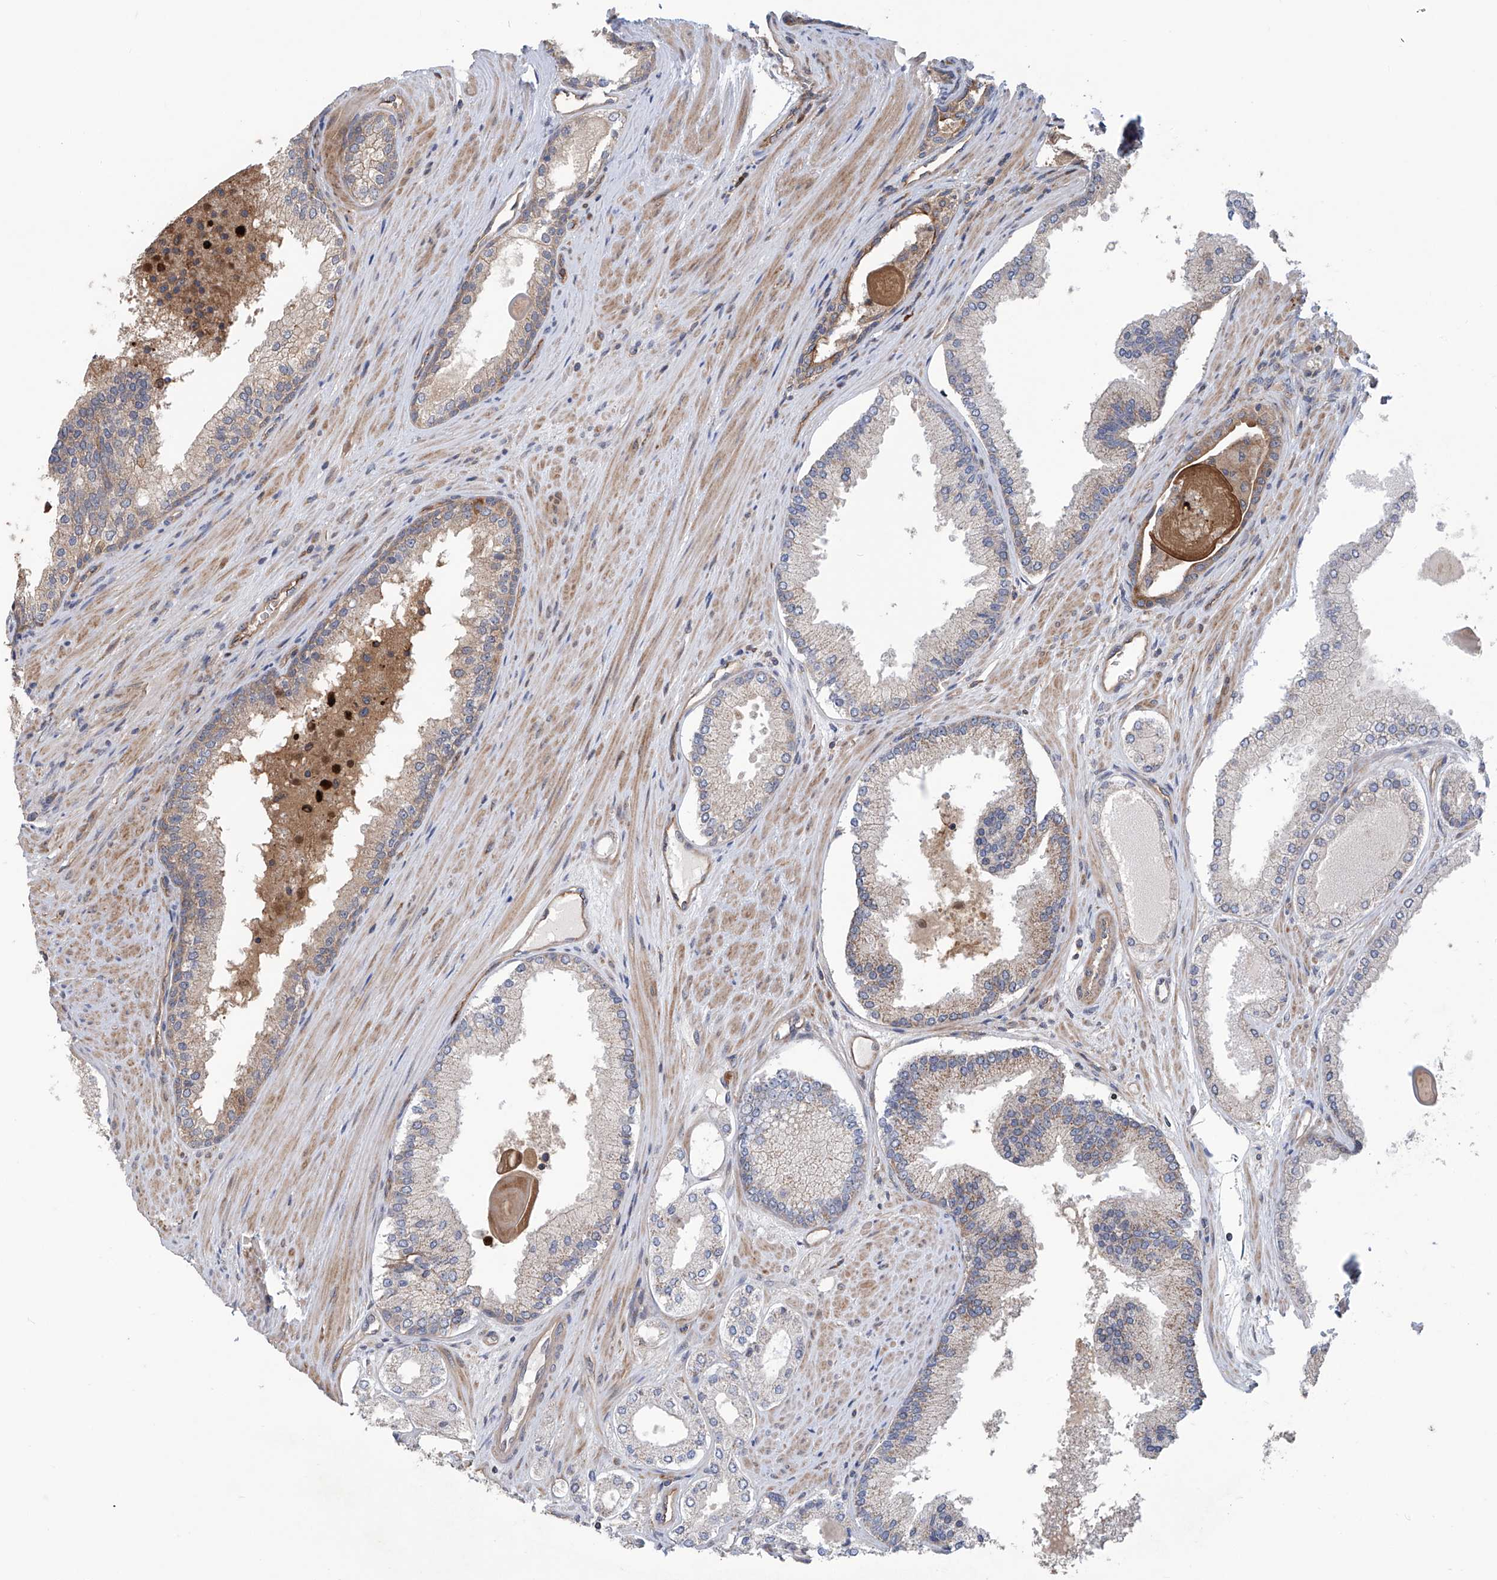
{"staining": {"intensity": "negative", "quantity": "none", "location": "none"}, "tissue": "prostate cancer", "cell_type": "Tumor cells", "image_type": "cancer", "snomed": [{"axis": "morphology", "description": "Adenocarcinoma, High grade"}, {"axis": "topography", "description": "Prostate"}], "caption": "This is an immunohistochemistry (IHC) histopathology image of prostate cancer (adenocarcinoma (high-grade)). There is no expression in tumor cells.", "gene": "EIF2D", "patient": {"sex": "male", "age": 60}}